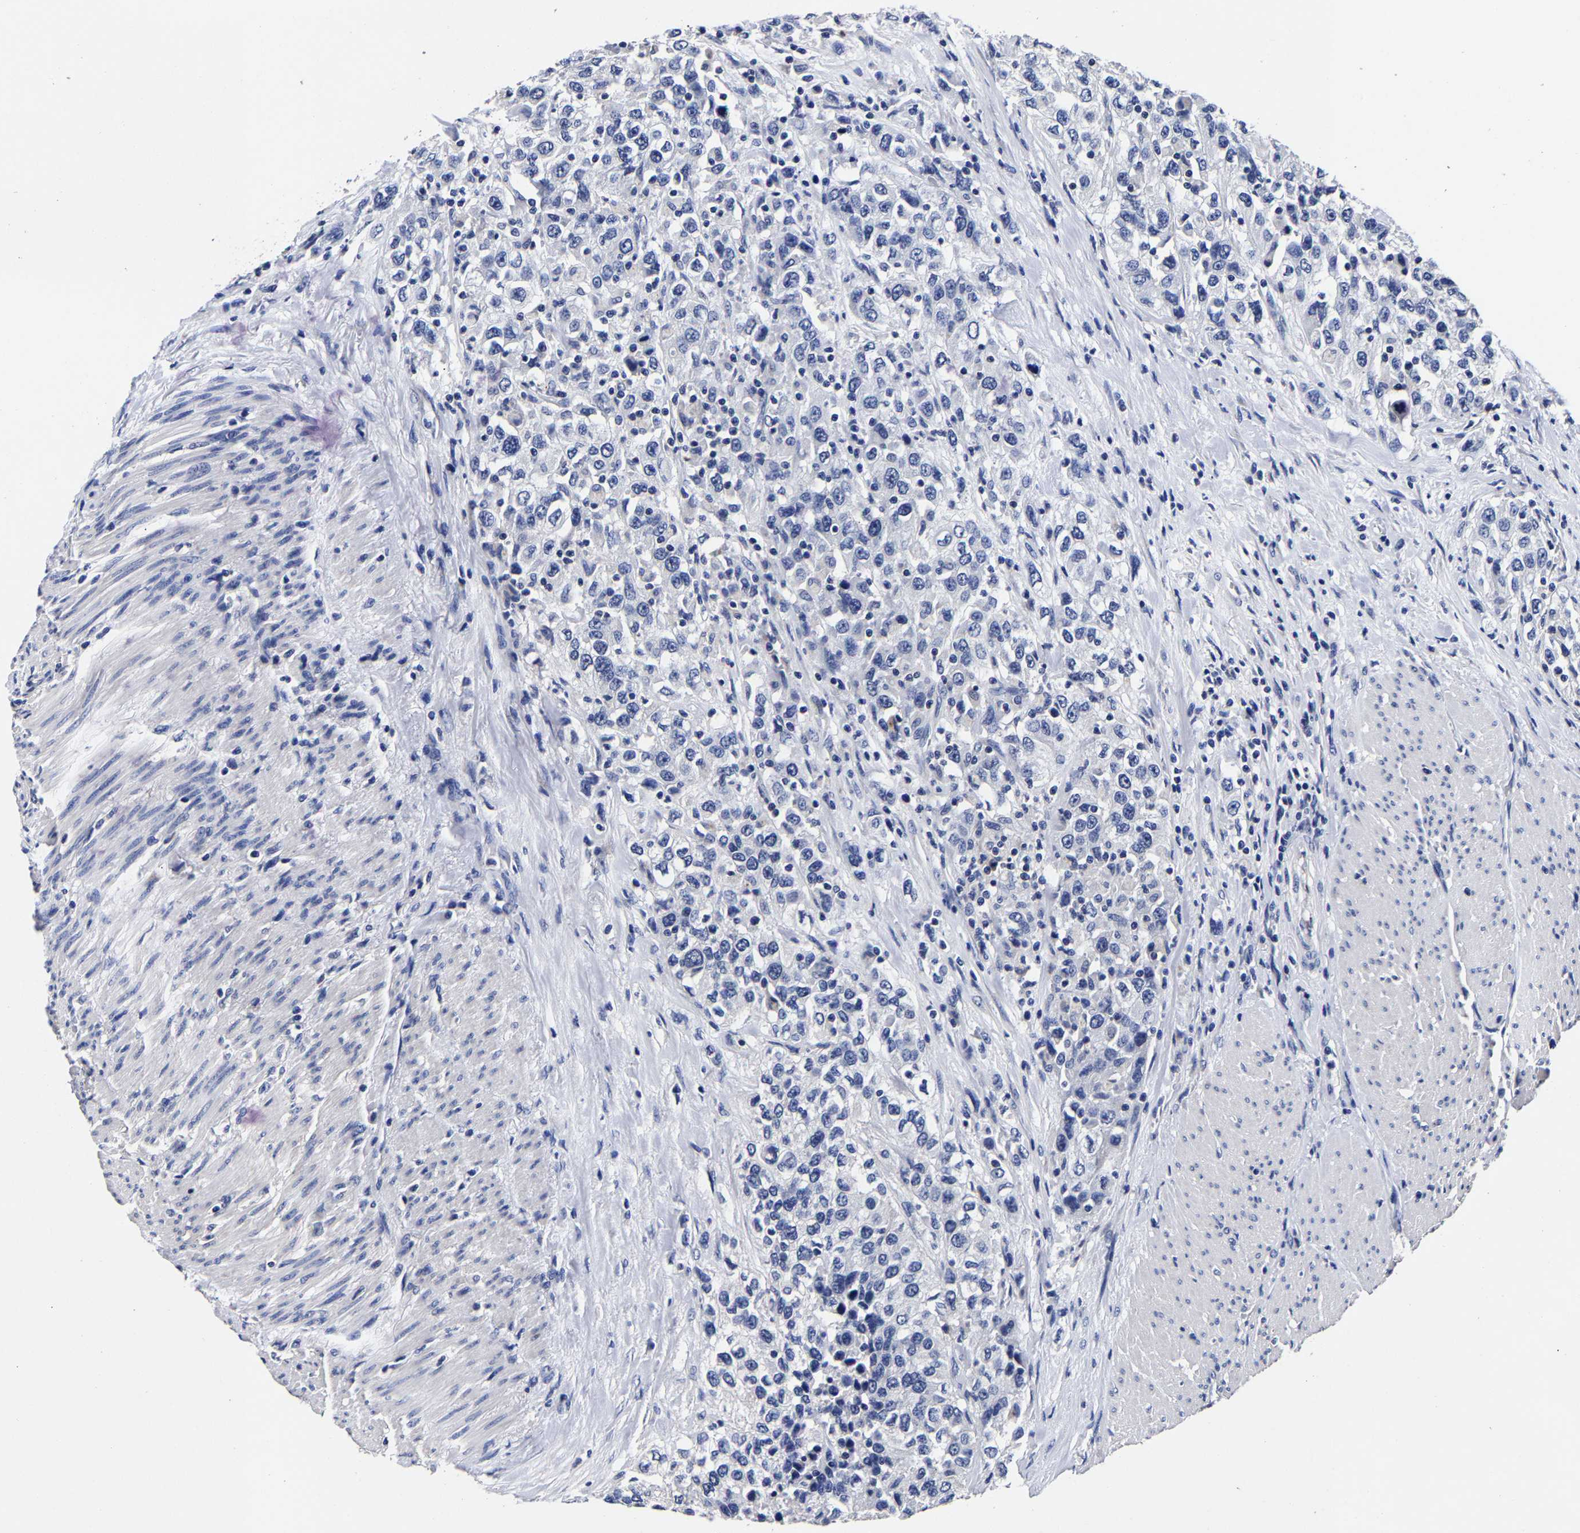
{"staining": {"intensity": "negative", "quantity": "none", "location": "none"}, "tissue": "urothelial cancer", "cell_type": "Tumor cells", "image_type": "cancer", "snomed": [{"axis": "morphology", "description": "Urothelial carcinoma, High grade"}, {"axis": "topography", "description": "Urinary bladder"}], "caption": "The image displays no staining of tumor cells in urothelial cancer.", "gene": "AKAP4", "patient": {"sex": "female", "age": 80}}